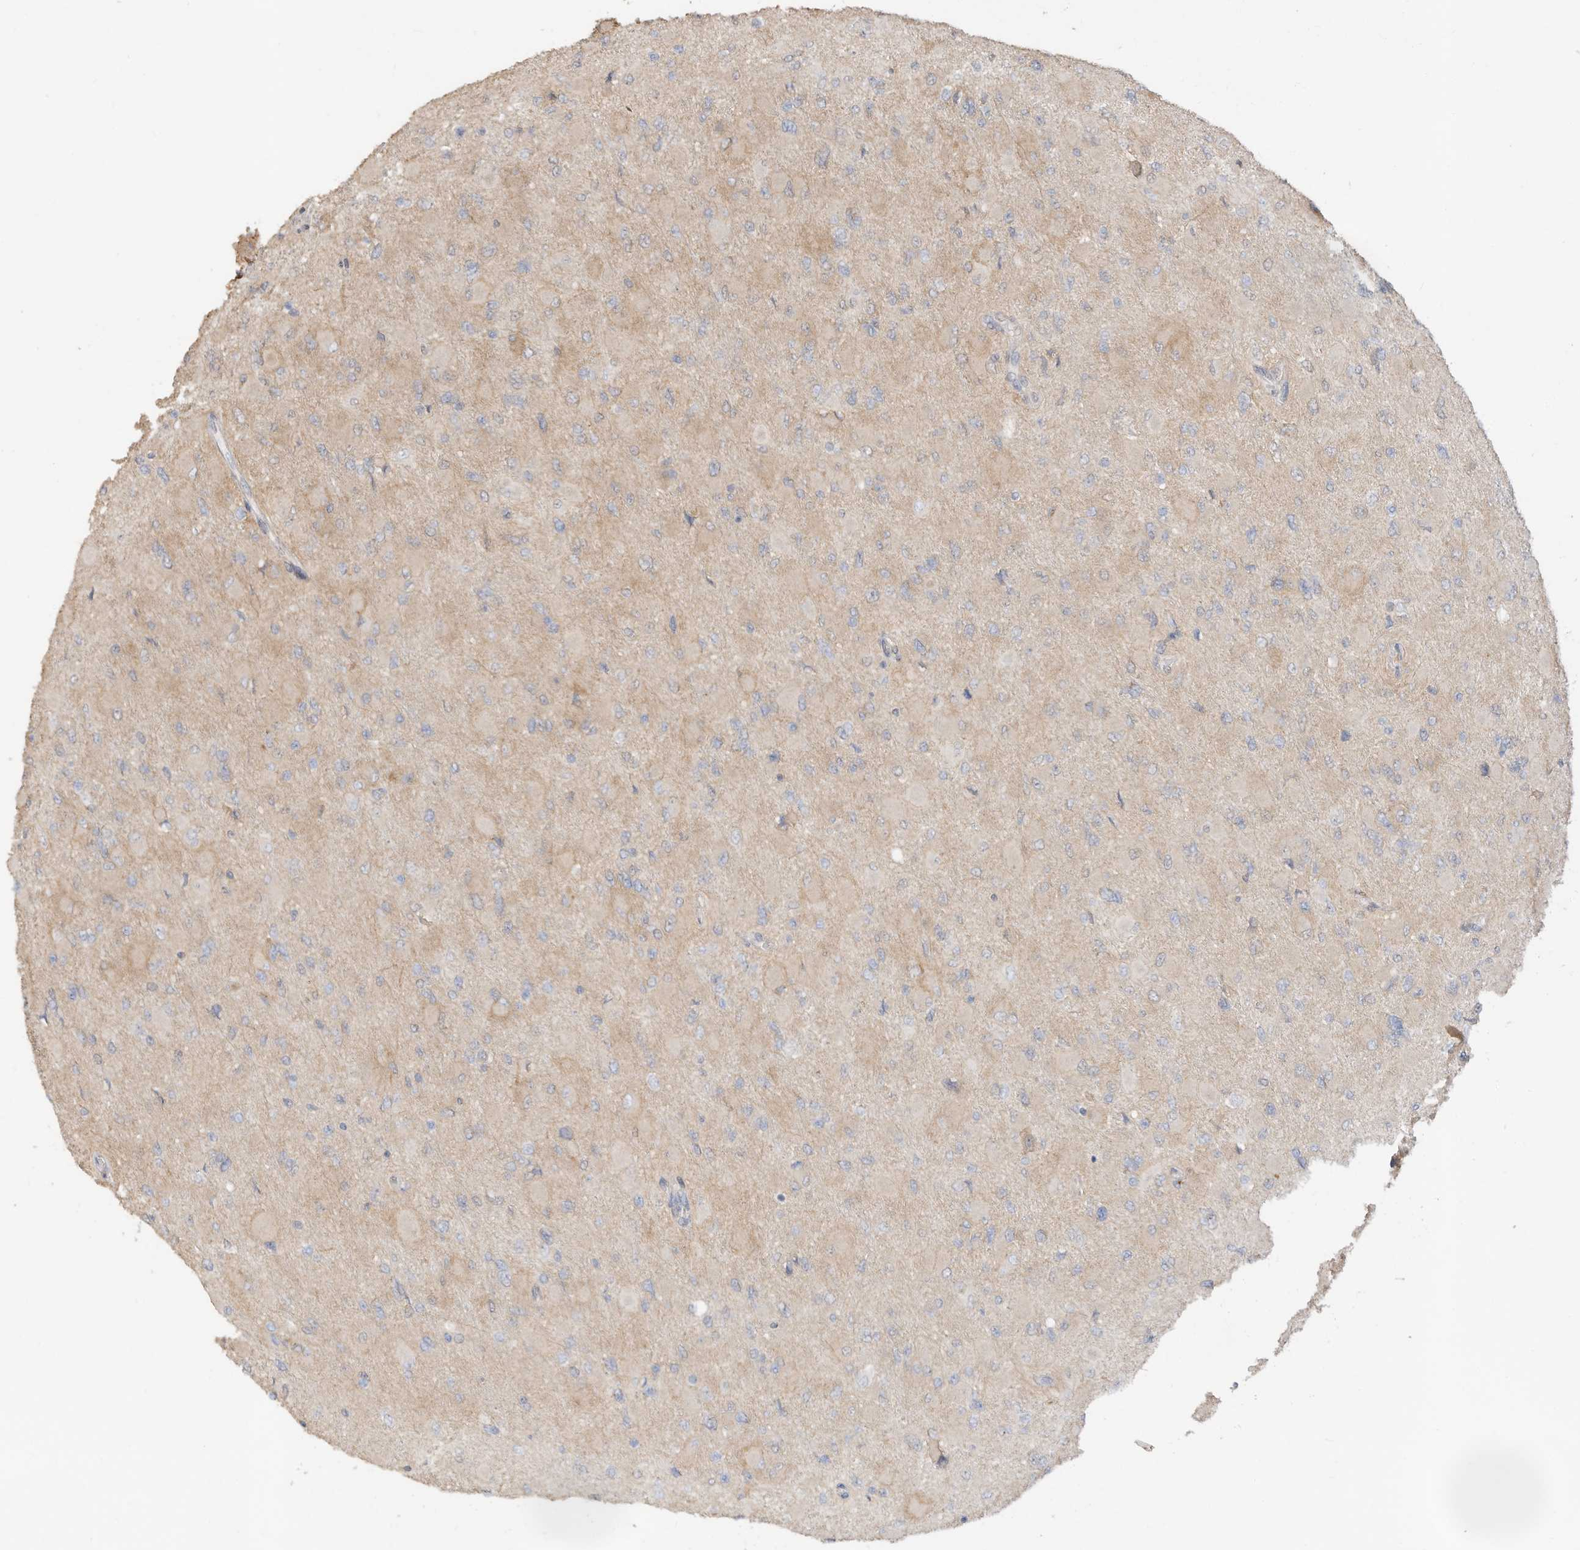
{"staining": {"intensity": "negative", "quantity": "none", "location": "none"}, "tissue": "glioma", "cell_type": "Tumor cells", "image_type": "cancer", "snomed": [{"axis": "morphology", "description": "Glioma, malignant, High grade"}, {"axis": "topography", "description": "Cerebral cortex"}], "caption": "Tumor cells are negative for brown protein staining in malignant high-grade glioma.", "gene": "CAGE1", "patient": {"sex": "female", "age": 36}}